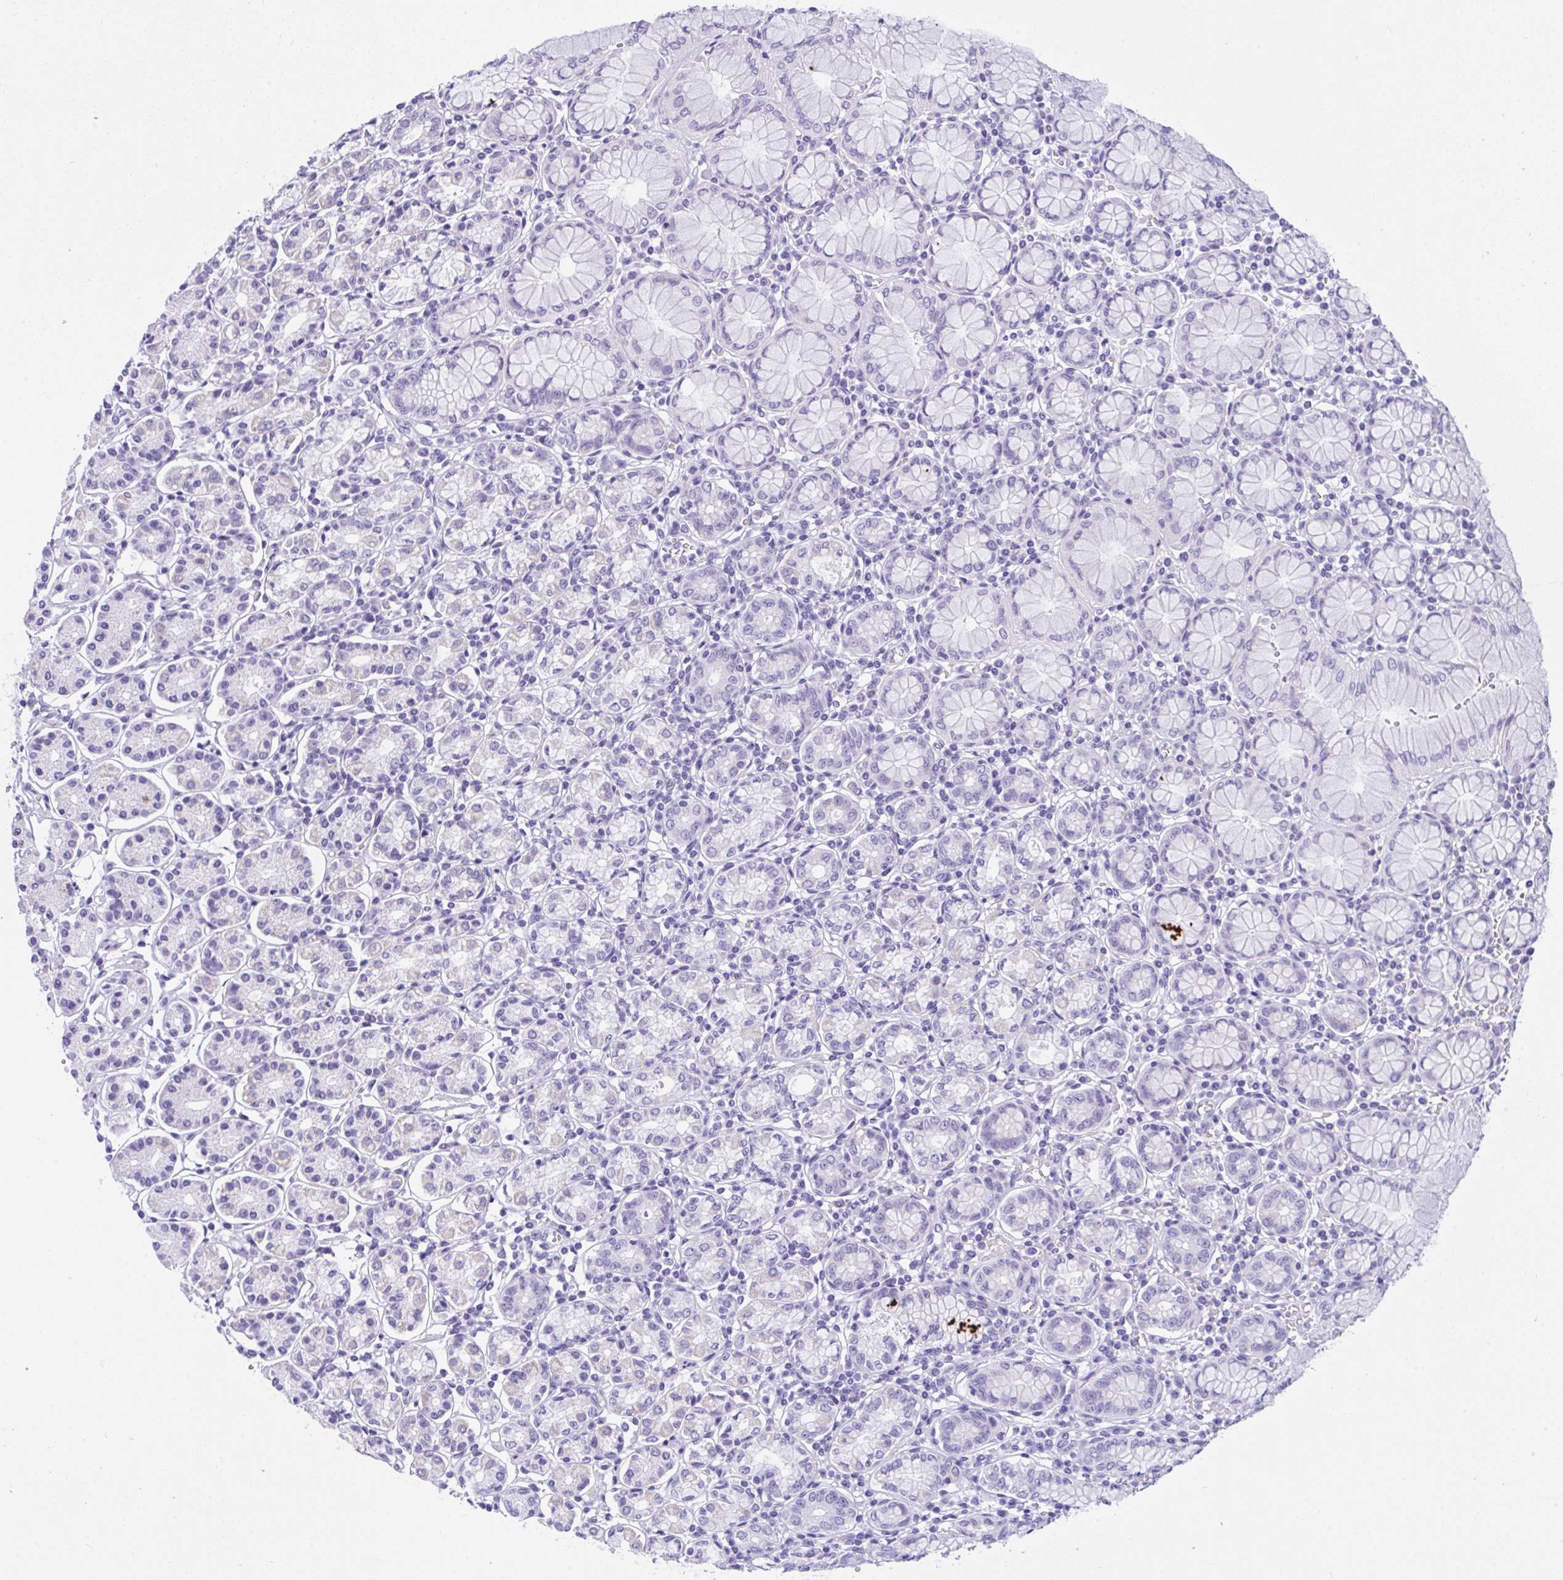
{"staining": {"intensity": "negative", "quantity": "none", "location": "none"}, "tissue": "stomach", "cell_type": "Glandular cells", "image_type": "normal", "snomed": [{"axis": "morphology", "description": "Normal tissue, NOS"}, {"axis": "topography", "description": "Stomach"}], "caption": "Protein analysis of benign stomach displays no significant staining in glandular cells.", "gene": "YBX2", "patient": {"sex": "female", "age": 62}}